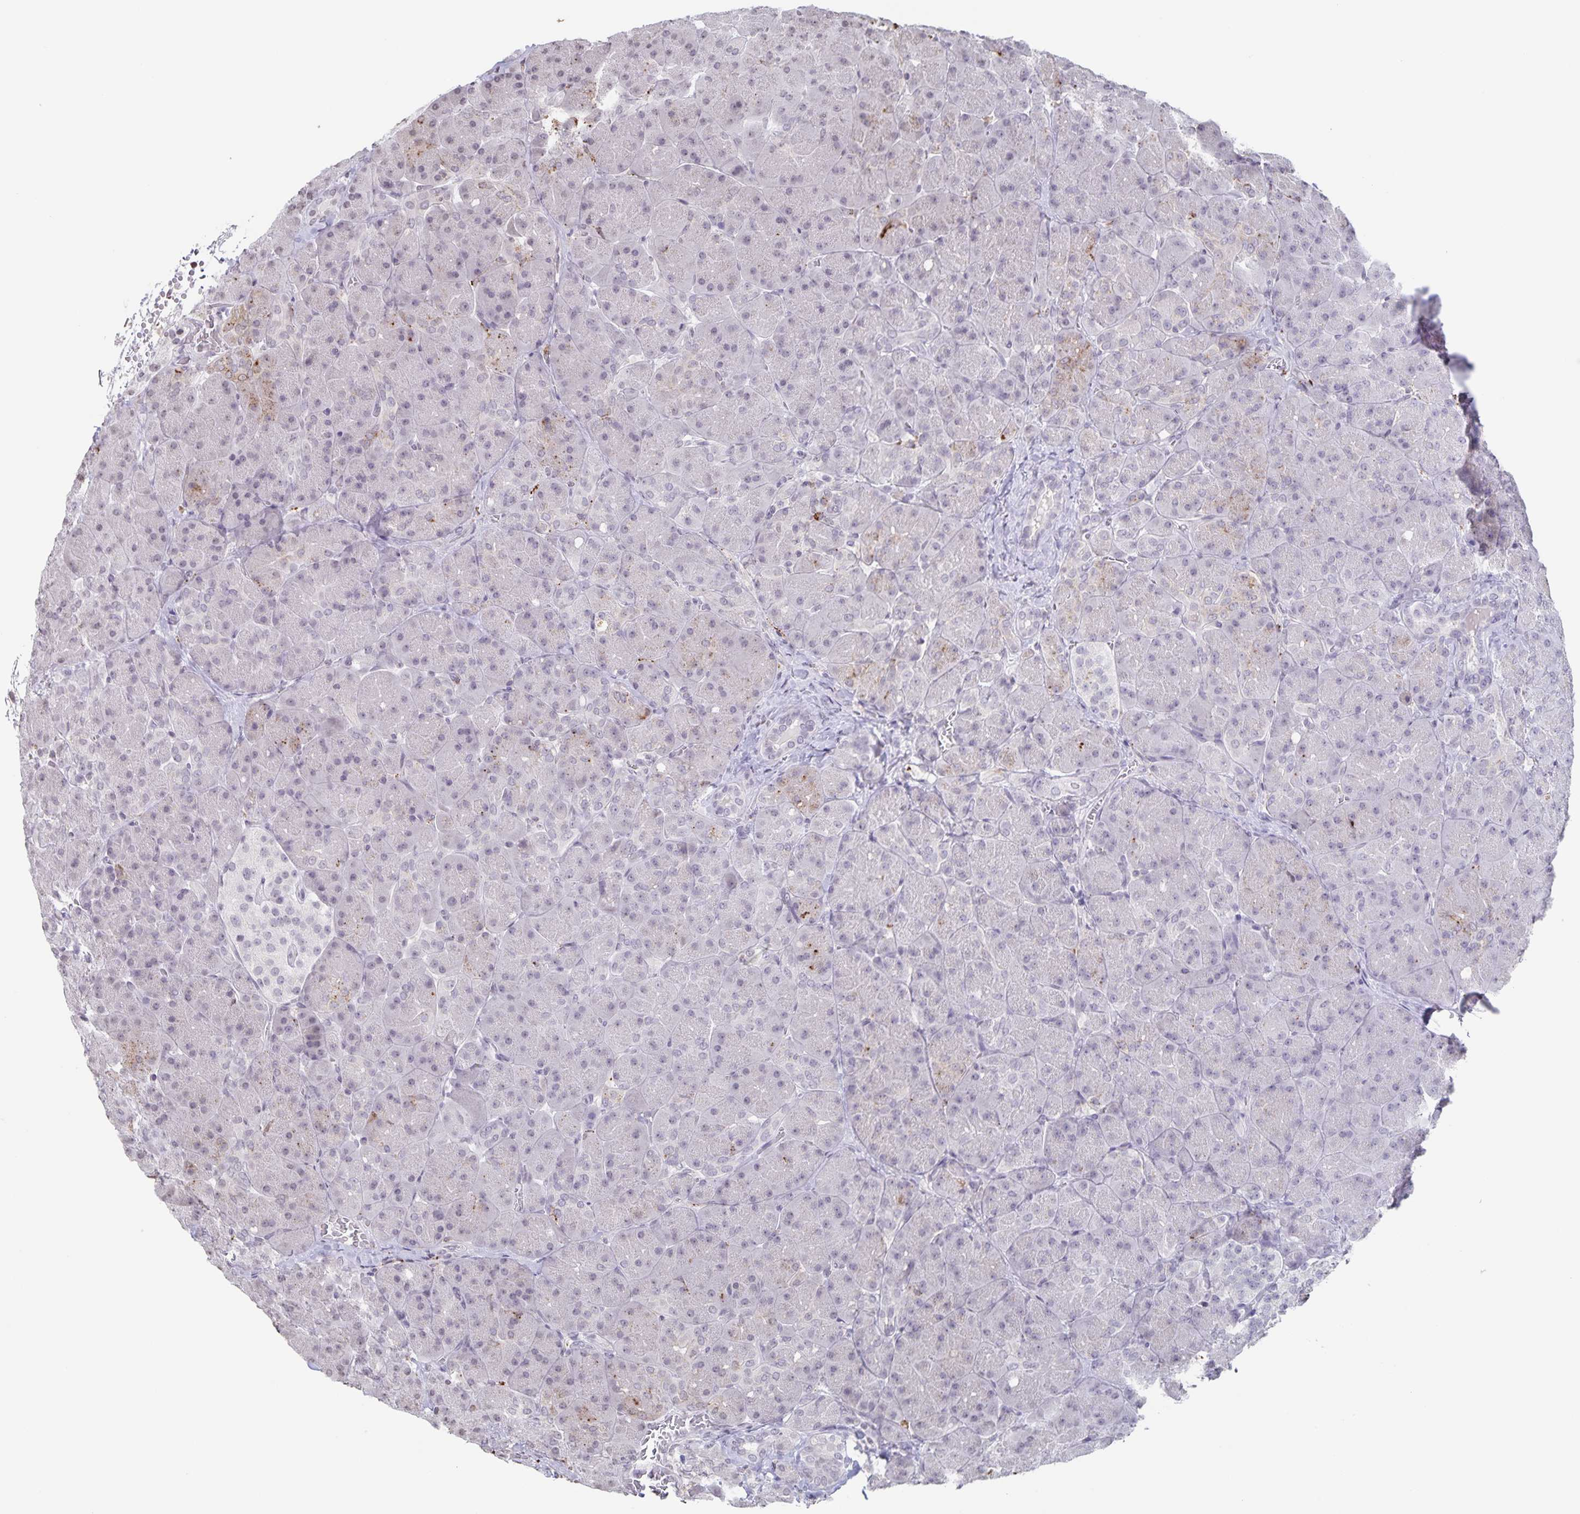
{"staining": {"intensity": "weak", "quantity": "<25%", "location": "cytoplasmic/membranous"}, "tissue": "pancreas", "cell_type": "Exocrine glandular cells", "image_type": "normal", "snomed": [{"axis": "morphology", "description": "Normal tissue, NOS"}, {"axis": "topography", "description": "Pancreas"}], "caption": "Protein analysis of benign pancreas exhibits no significant staining in exocrine glandular cells. Brightfield microscopy of immunohistochemistry stained with DAB (brown) and hematoxylin (blue), captured at high magnification.", "gene": "AQP4", "patient": {"sex": "male", "age": 55}}